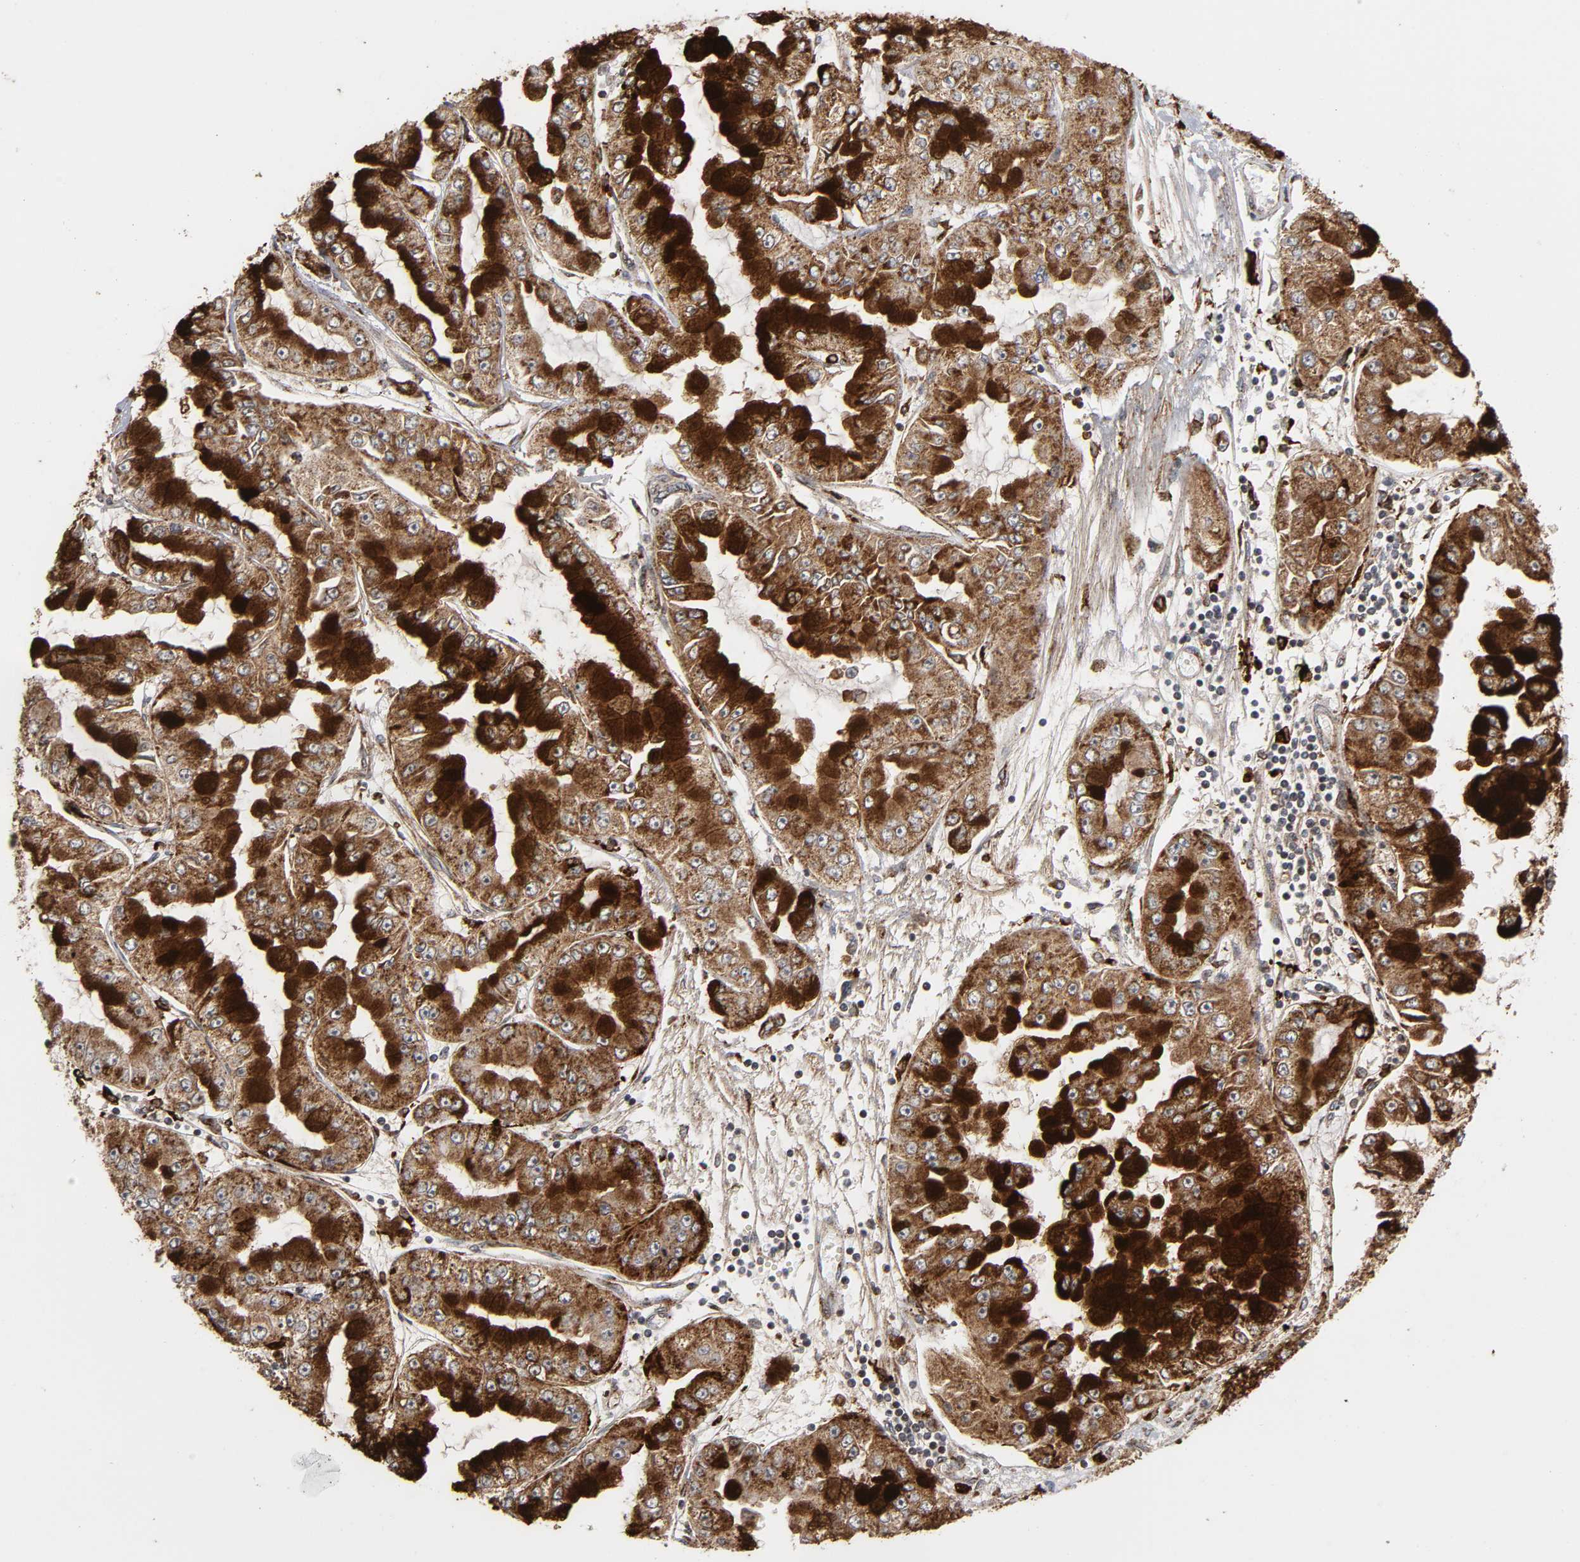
{"staining": {"intensity": "strong", "quantity": ">75%", "location": "cytoplasmic/membranous"}, "tissue": "liver cancer", "cell_type": "Tumor cells", "image_type": "cancer", "snomed": [{"axis": "morphology", "description": "Cholangiocarcinoma"}, {"axis": "topography", "description": "Liver"}], "caption": "A high amount of strong cytoplasmic/membranous positivity is identified in approximately >75% of tumor cells in cholangiocarcinoma (liver) tissue. (DAB IHC, brown staining for protein, blue staining for nuclei).", "gene": "PSAP", "patient": {"sex": "female", "age": 79}}